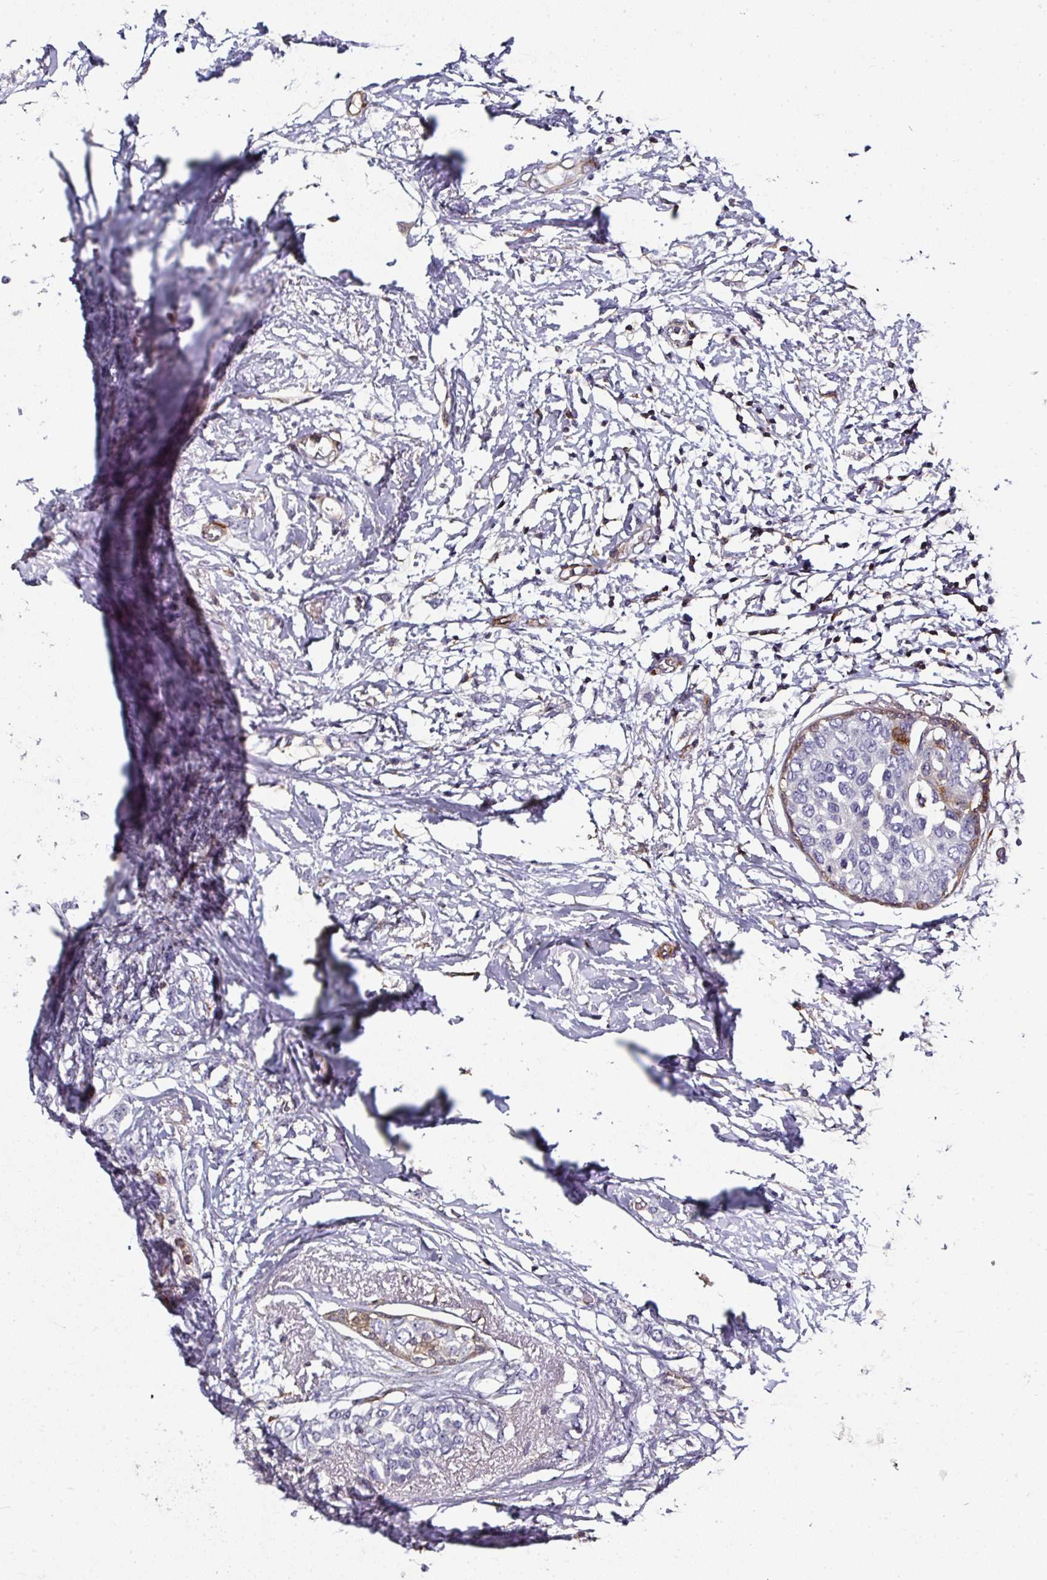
{"staining": {"intensity": "negative", "quantity": "none", "location": "none"}, "tissue": "breast cancer", "cell_type": "Tumor cells", "image_type": "cancer", "snomed": [{"axis": "morphology", "description": "Duct carcinoma"}, {"axis": "topography", "description": "Breast"}], "caption": "Photomicrograph shows no significant protein expression in tumor cells of breast invasive ductal carcinoma.", "gene": "BEND5", "patient": {"sex": "female", "age": 72}}